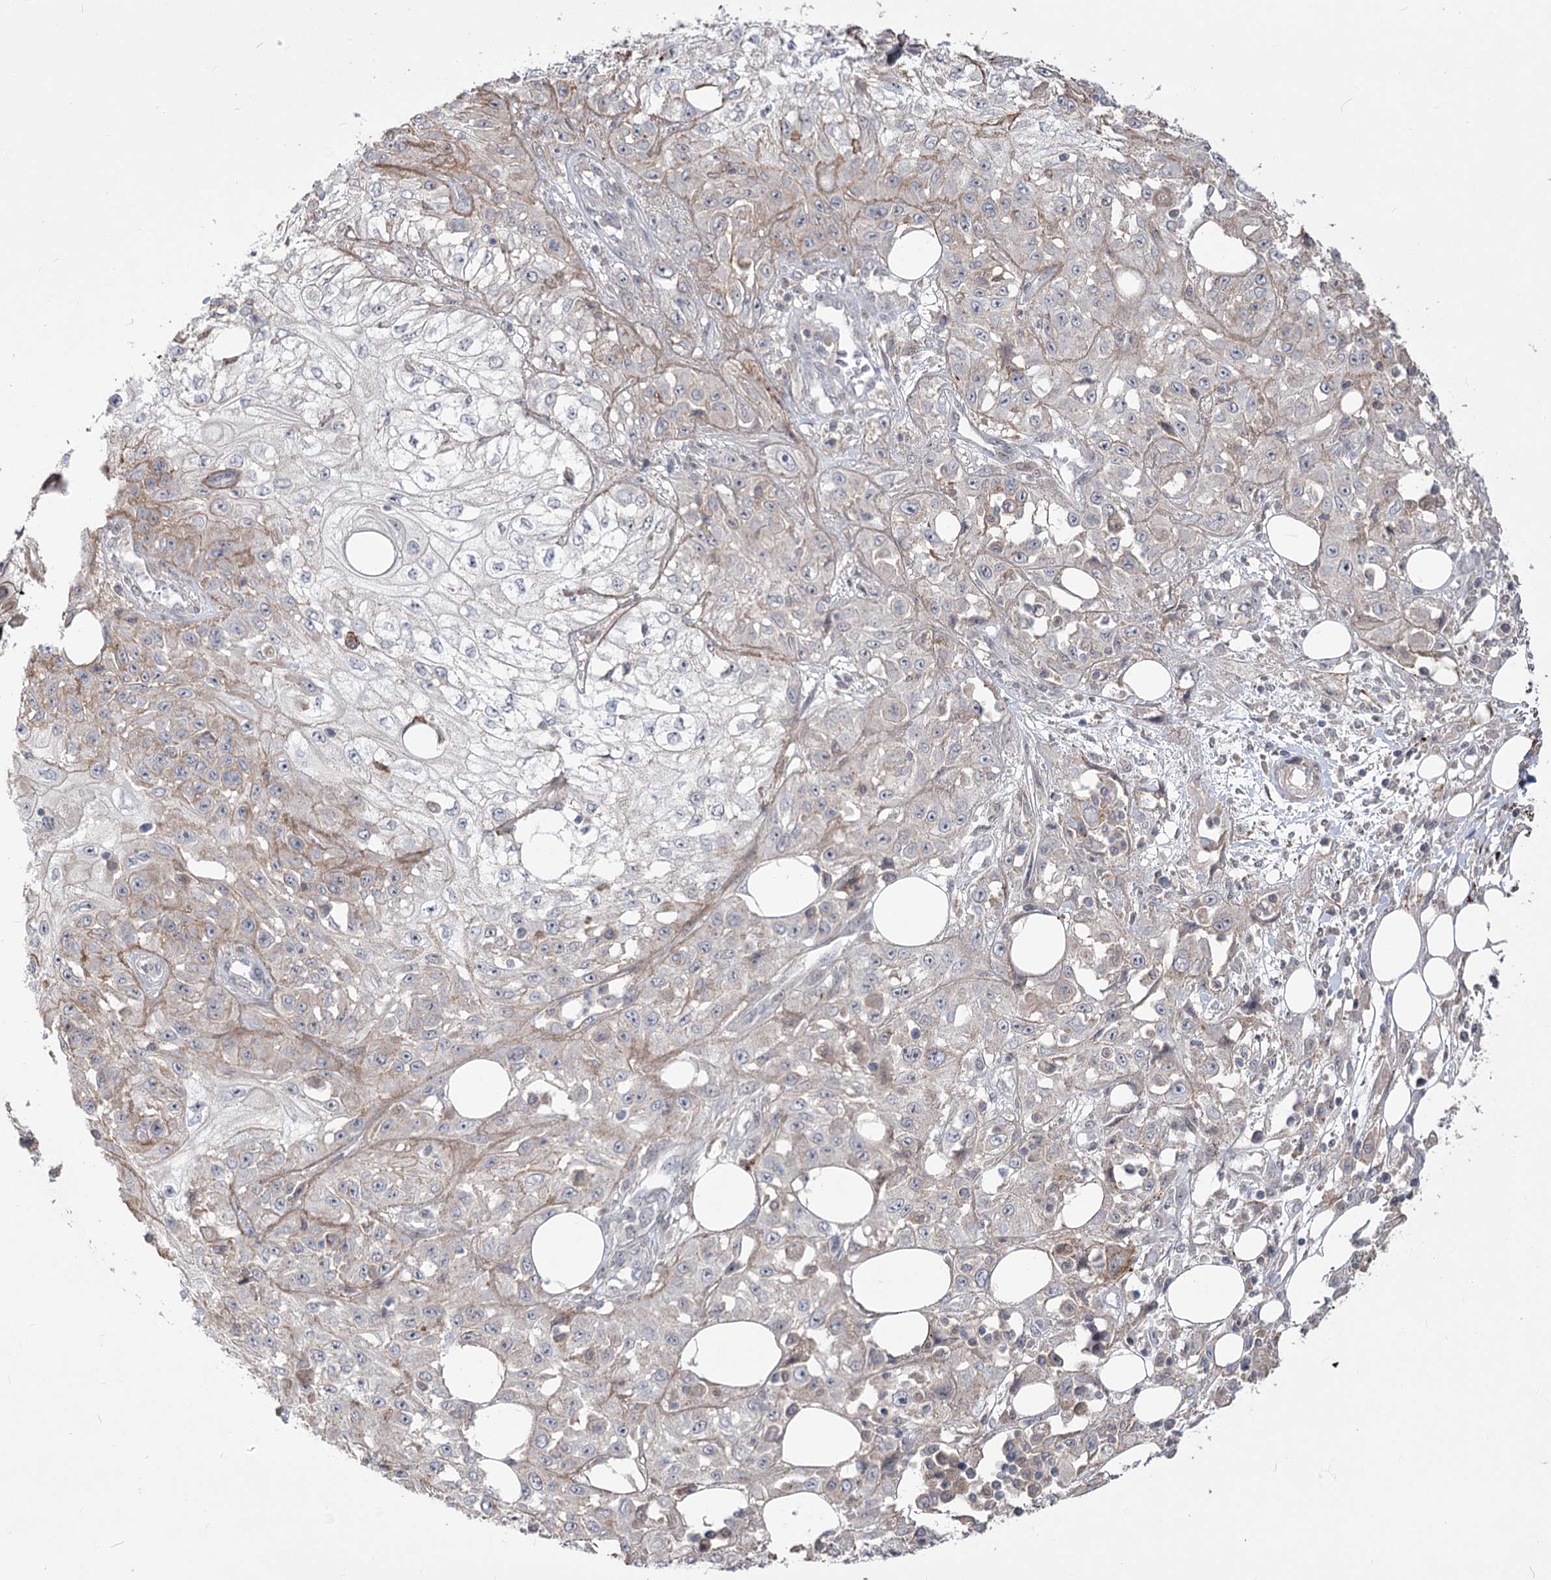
{"staining": {"intensity": "negative", "quantity": "none", "location": "none"}, "tissue": "skin cancer", "cell_type": "Tumor cells", "image_type": "cancer", "snomed": [{"axis": "morphology", "description": "Squamous cell carcinoma, NOS"}, {"axis": "morphology", "description": "Squamous cell carcinoma, metastatic, NOS"}, {"axis": "topography", "description": "Skin"}, {"axis": "topography", "description": "Lymph node"}], "caption": "Human skin metastatic squamous cell carcinoma stained for a protein using IHC reveals no staining in tumor cells.", "gene": "ZSCAN23", "patient": {"sex": "male", "age": 75}}